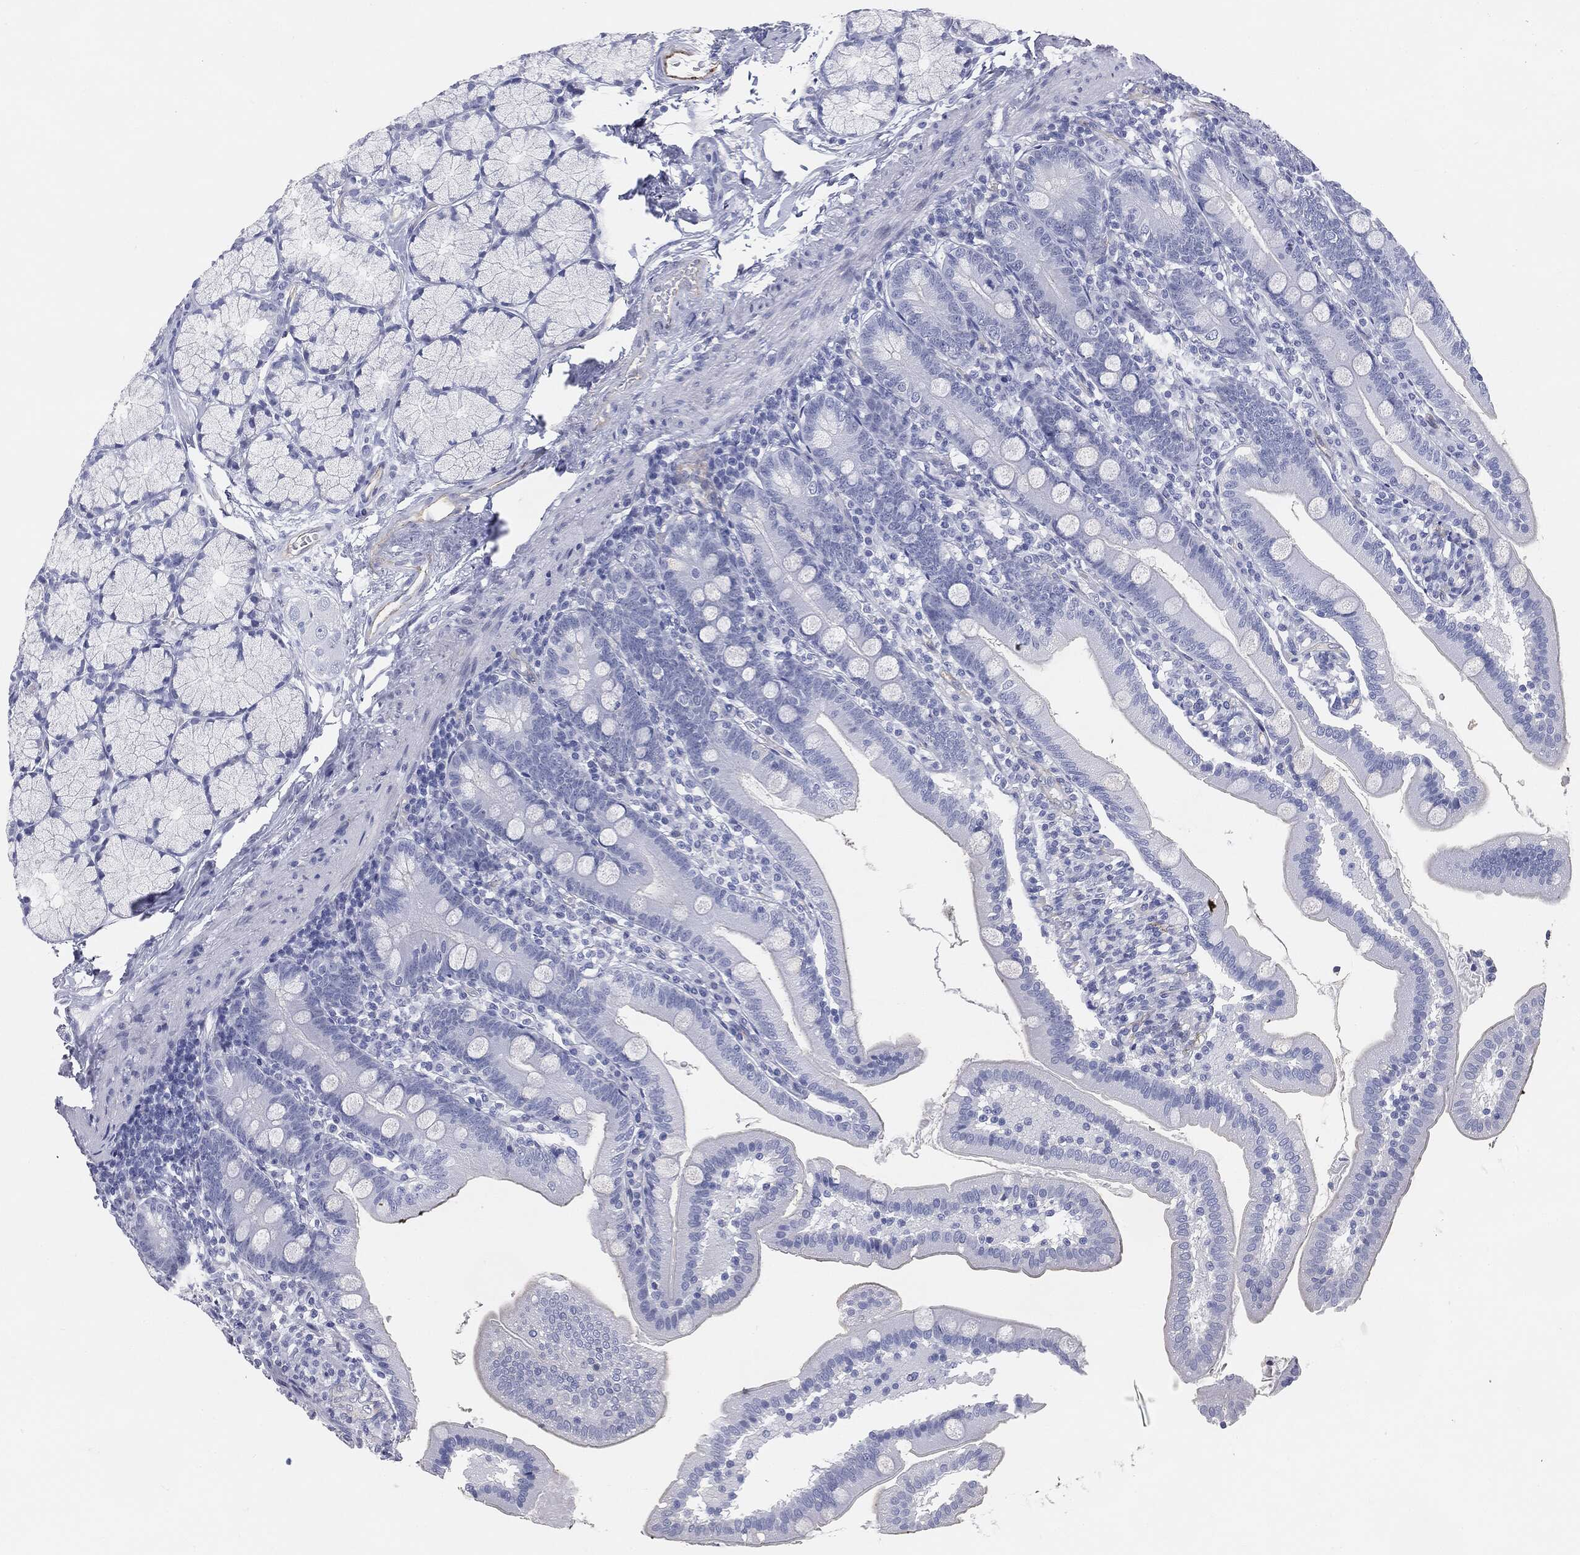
{"staining": {"intensity": "negative", "quantity": "none", "location": "none"}, "tissue": "duodenum", "cell_type": "Glandular cells", "image_type": "normal", "snomed": [{"axis": "morphology", "description": "Normal tissue, NOS"}, {"axis": "topography", "description": "Duodenum"}], "caption": "An immunohistochemistry (IHC) micrograph of benign duodenum is shown. There is no staining in glandular cells of duodenum.", "gene": "MUC5AC", "patient": {"sex": "female", "age": 67}}